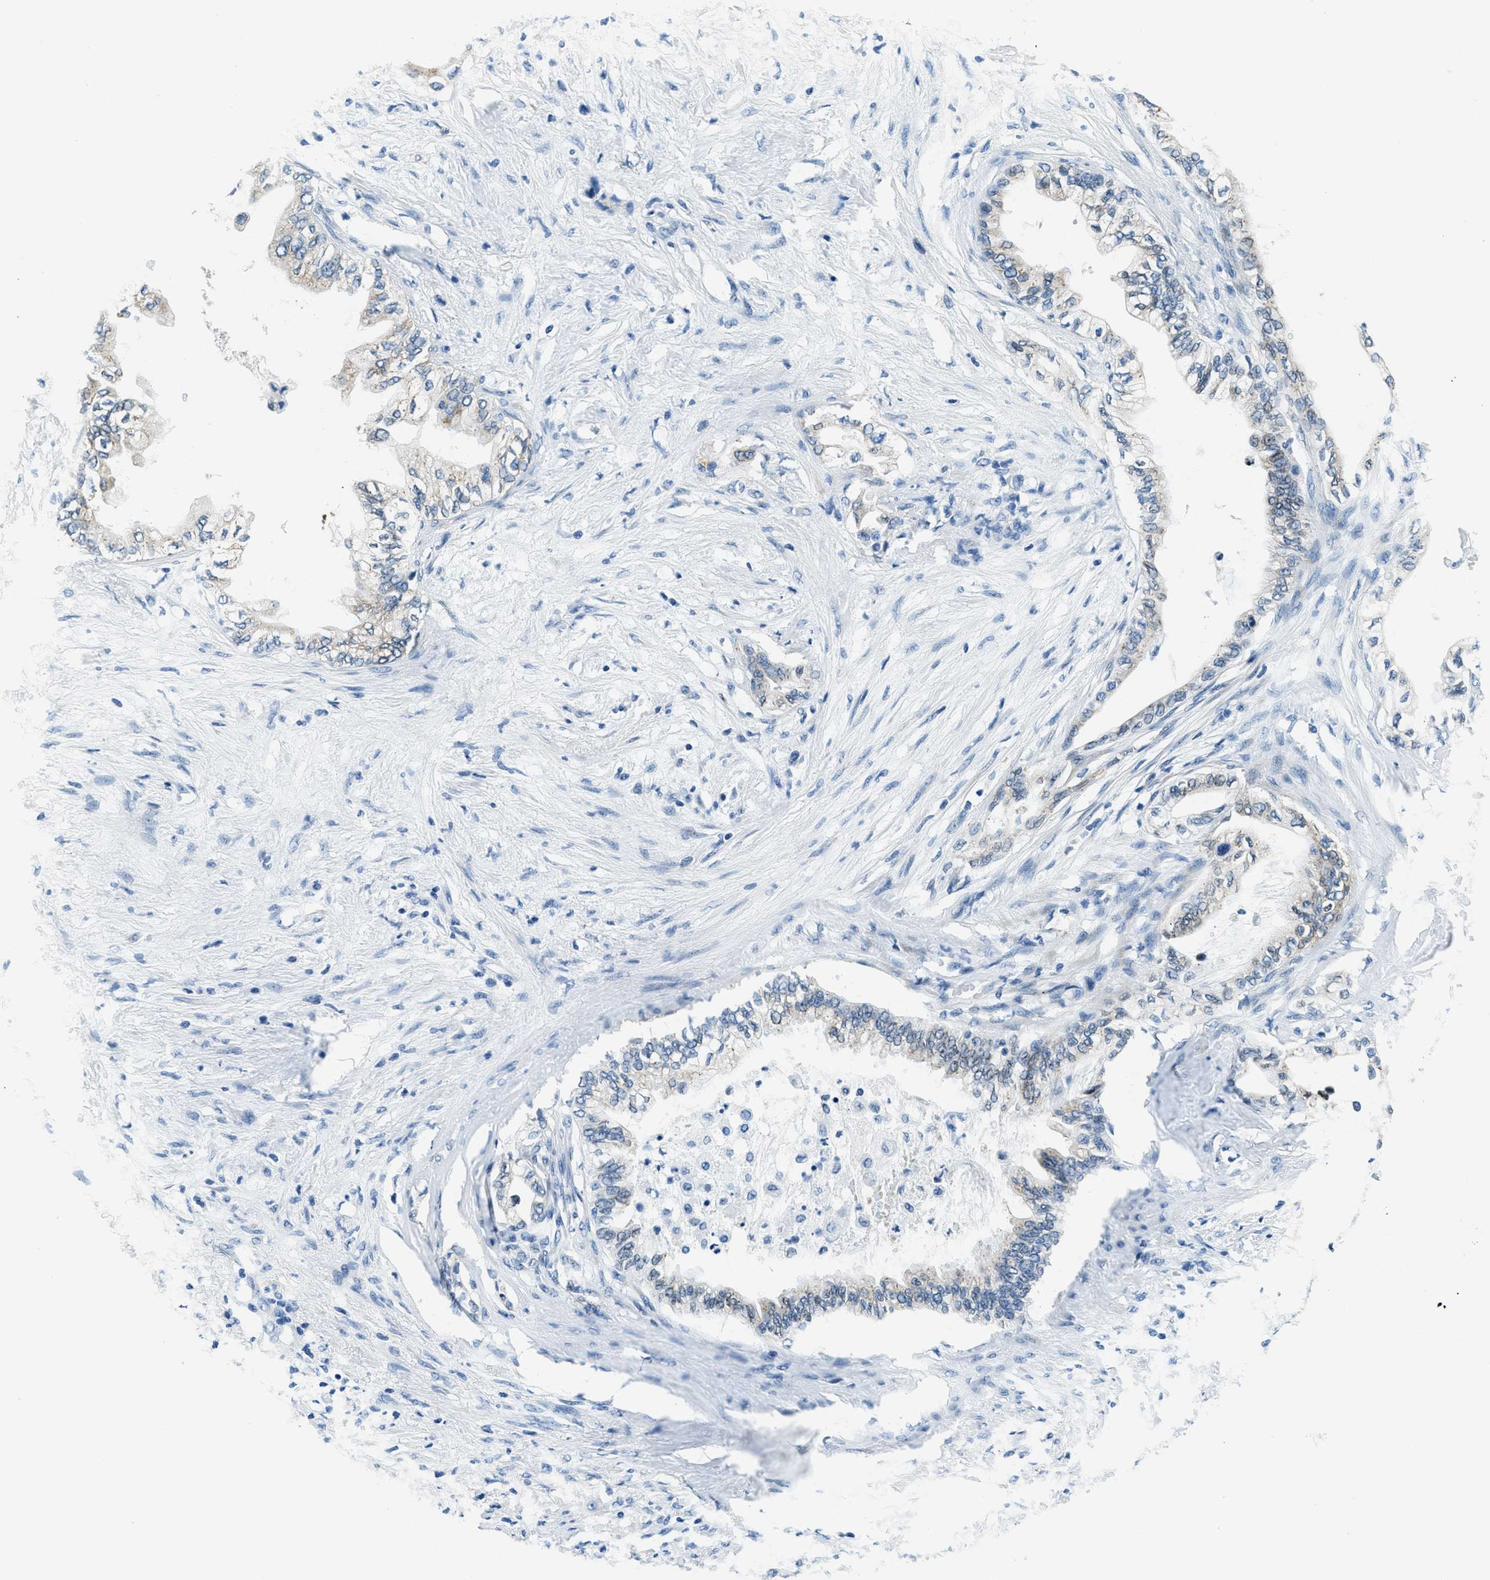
{"staining": {"intensity": "weak", "quantity": "<25%", "location": "cytoplasmic/membranous"}, "tissue": "pancreatic cancer", "cell_type": "Tumor cells", "image_type": "cancer", "snomed": [{"axis": "morphology", "description": "Normal tissue, NOS"}, {"axis": "morphology", "description": "Adenocarcinoma, NOS"}, {"axis": "topography", "description": "Pancreas"}, {"axis": "topography", "description": "Duodenum"}], "caption": "A high-resolution image shows IHC staining of pancreatic adenocarcinoma, which reveals no significant positivity in tumor cells.", "gene": "UBAC2", "patient": {"sex": "female", "age": 60}}